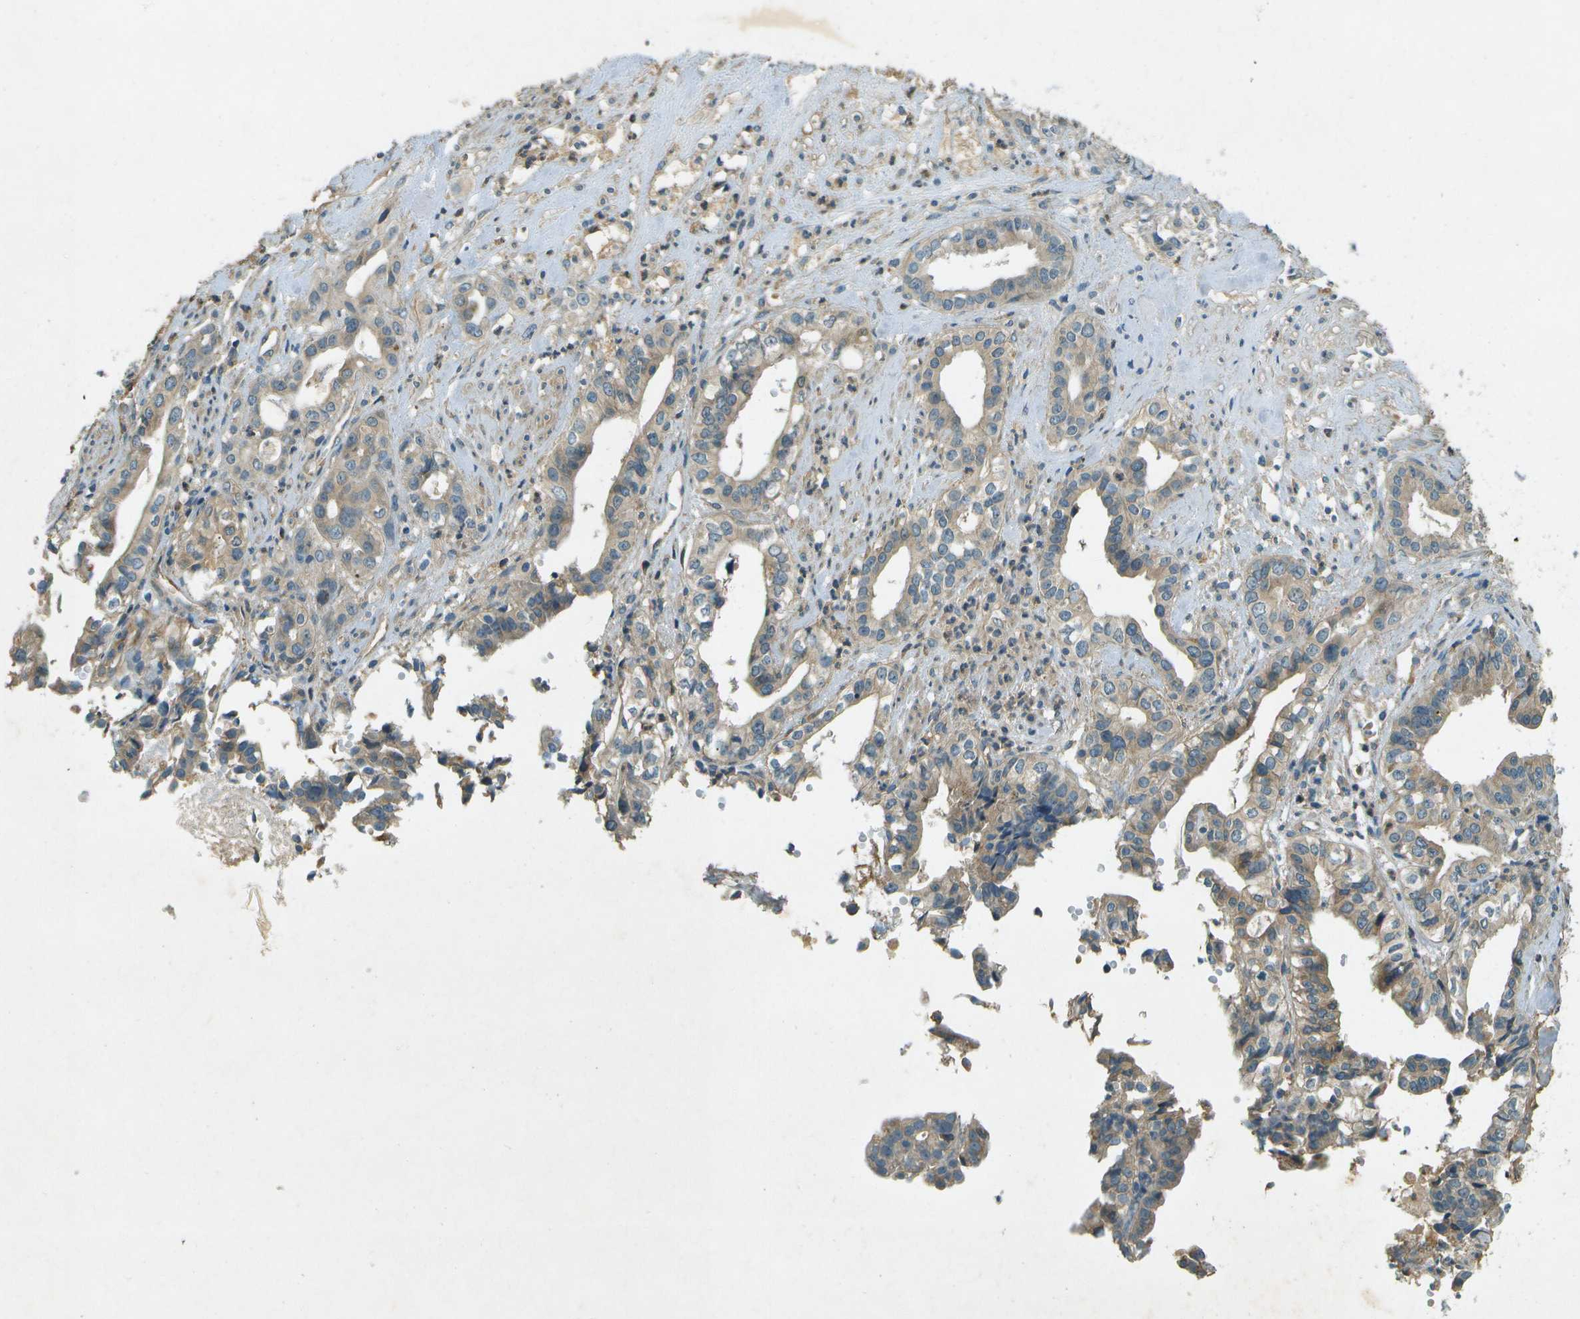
{"staining": {"intensity": "moderate", "quantity": "<25%", "location": "cytoplasmic/membranous"}, "tissue": "liver cancer", "cell_type": "Tumor cells", "image_type": "cancer", "snomed": [{"axis": "morphology", "description": "Cholangiocarcinoma"}, {"axis": "topography", "description": "Liver"}], "caption": "Liver cholangiocarcinoma stained with a brown dye reveals moderate cytoplasmic/membranous positive positivity in approximately <25% of tumor cells.", "gene": "NUDT4", "patient": {"sex": "female", "age": 61}}